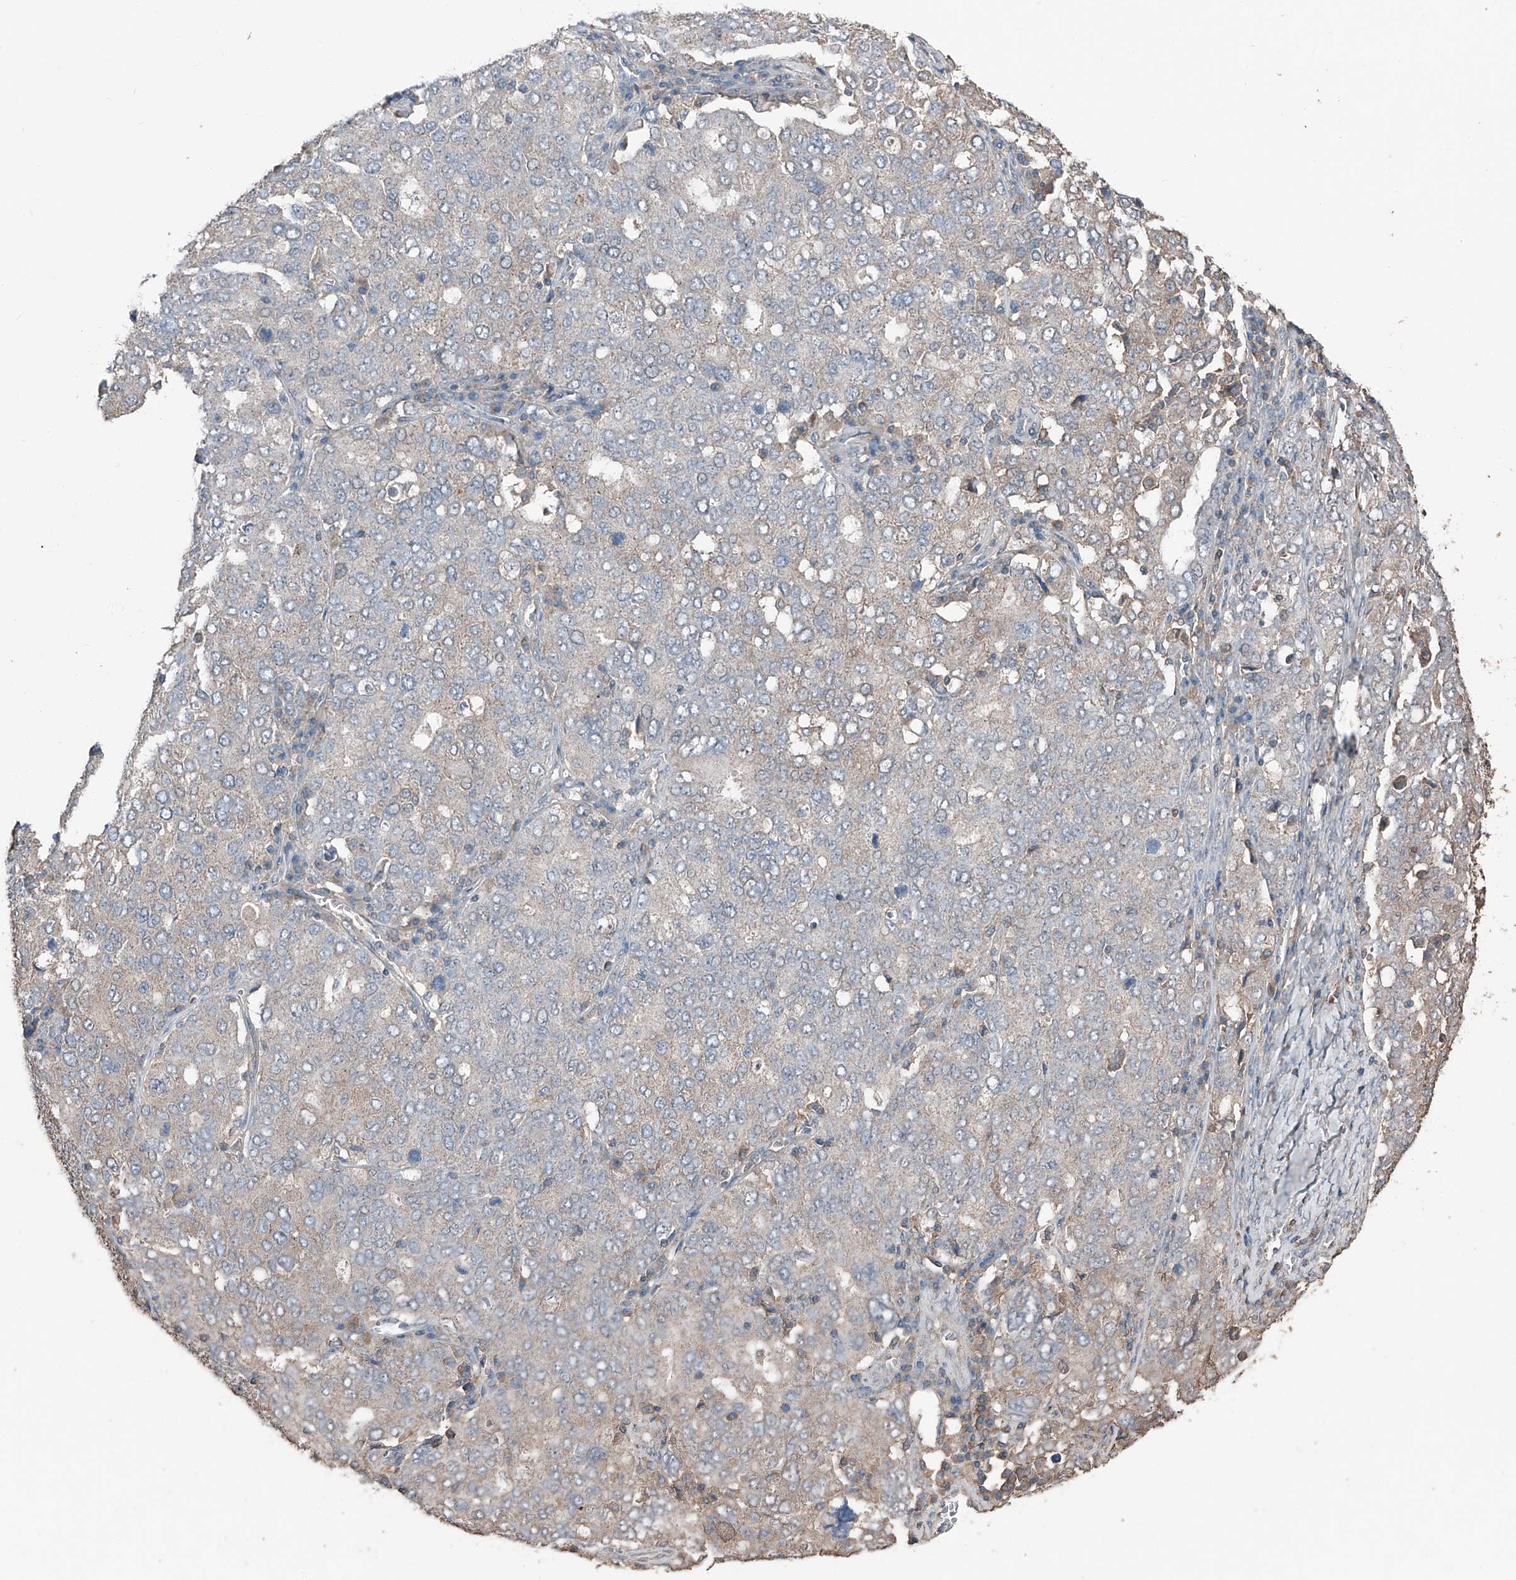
{"staining": {"intensity": "negative", "quantity": "none", "location": "none"}, "tissue": "ovarian cancer", "cell_type": "Tumor cells", "image_type": "cancer", "snomed": [{"axis": "morphology", "description": "Carcinoma, endometroid"}, {"axis": "topography", "description": "Ovary"}], "caption": "The photomicrograph reveals no significant positivity in tumor cells of endometroid carcinoma (ovarian). Nuclei are stained in blue.", "gene": "MAMLD1", "patient": {"sex": "female", "age": 62}}